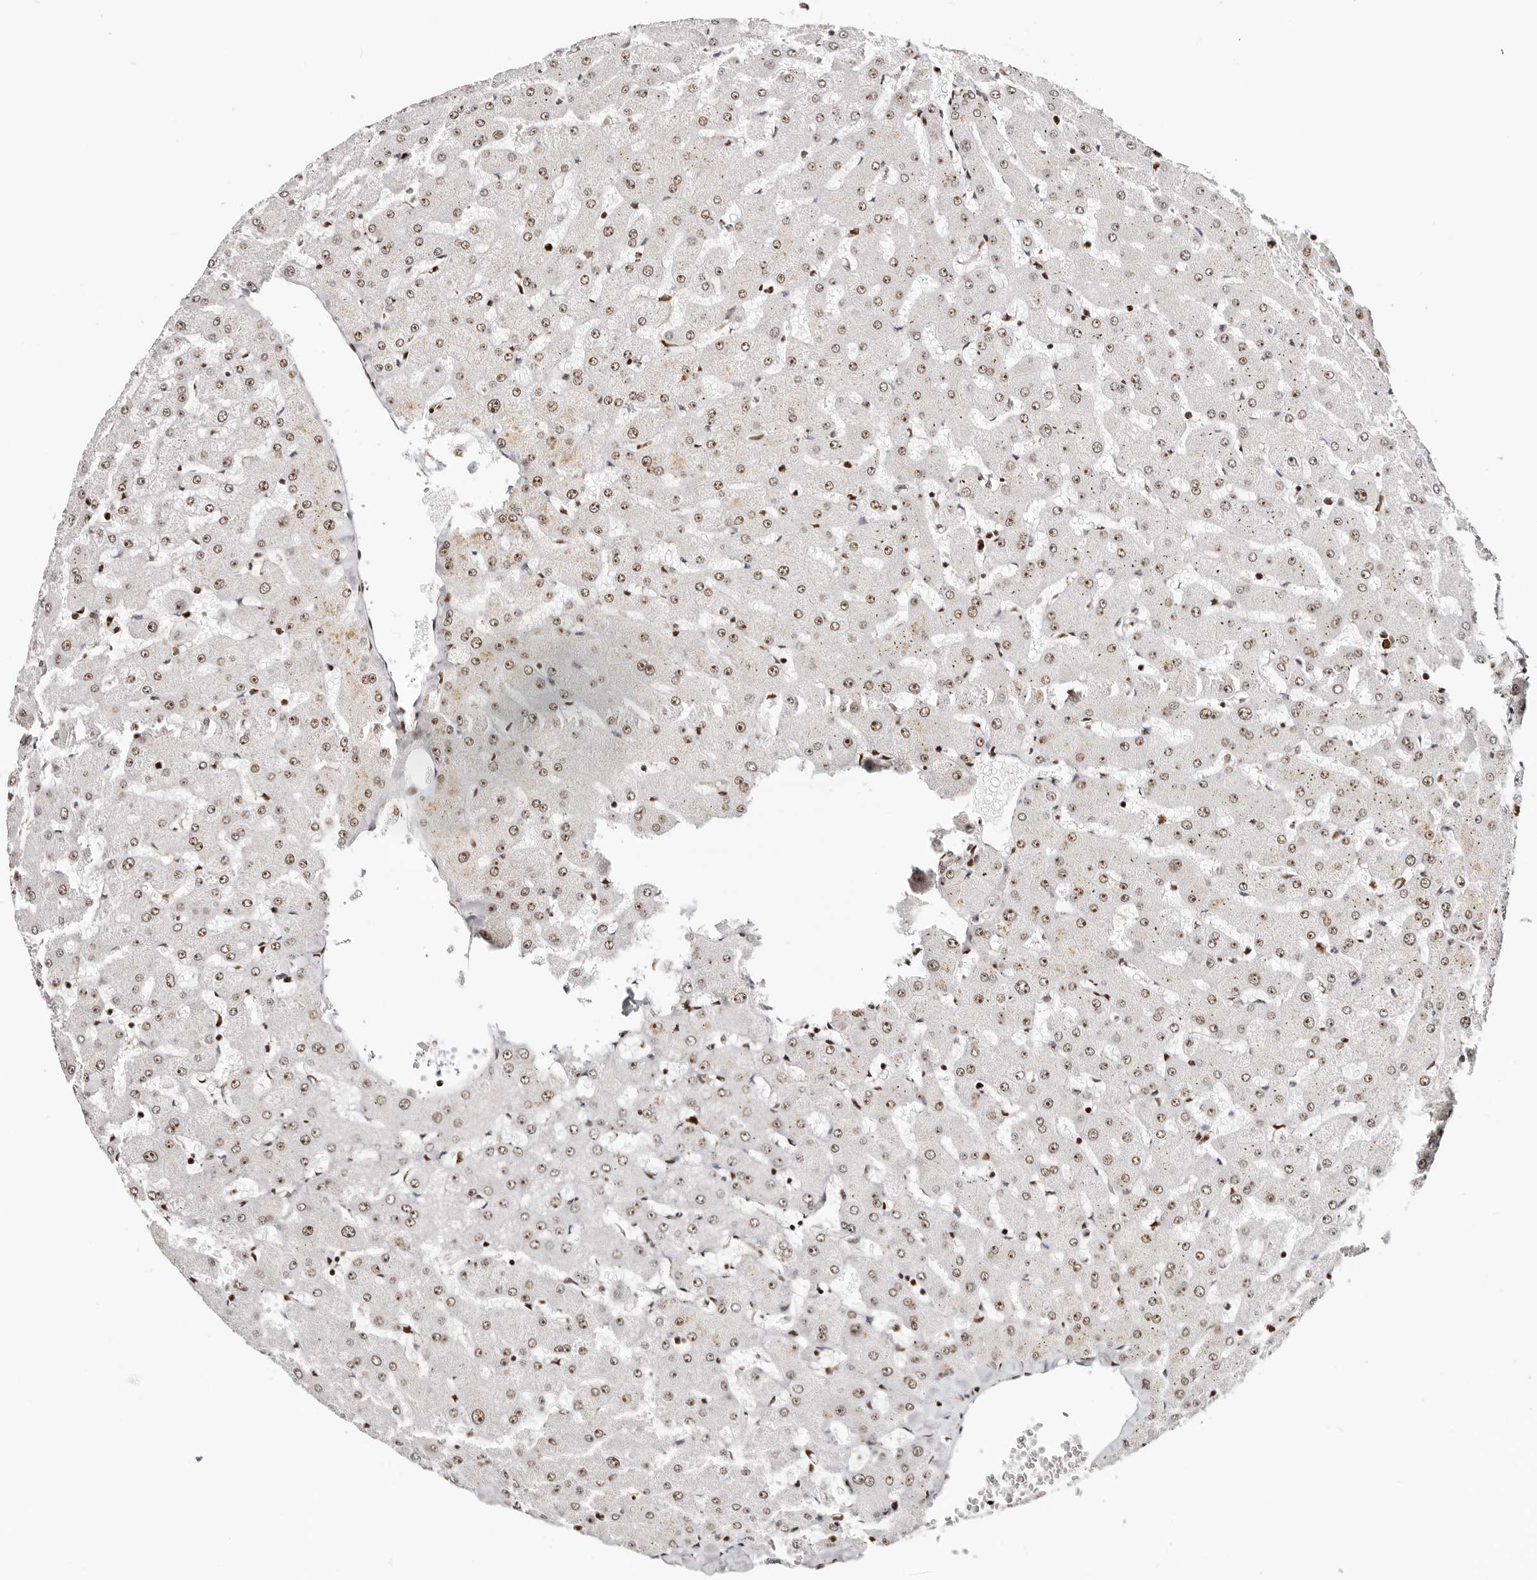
{"staining": {"intensity": "moderate", "quantity": ">75%", "location": "nuclear"}, "tissue": "liver", "cell_type": "Cholangiocytes", "image_type": "normal", "snomed": [{"axis": "morphology", "description": "Normal tissue, NOS"}, {"axis": "topography", "description": "Liver"}], "caption": "A medium amount of moderate nuclear expression is identified in approximately >75% of cholangiocytes in unremarkable liver. The staining was performed using DAB to visualize the protein expression in brown, while the nuclei were stained in blue with hematoxylin (Magnification: 20x).", "gene": "IQGAP3", "patient": {"sex": "female", "age": 63}}